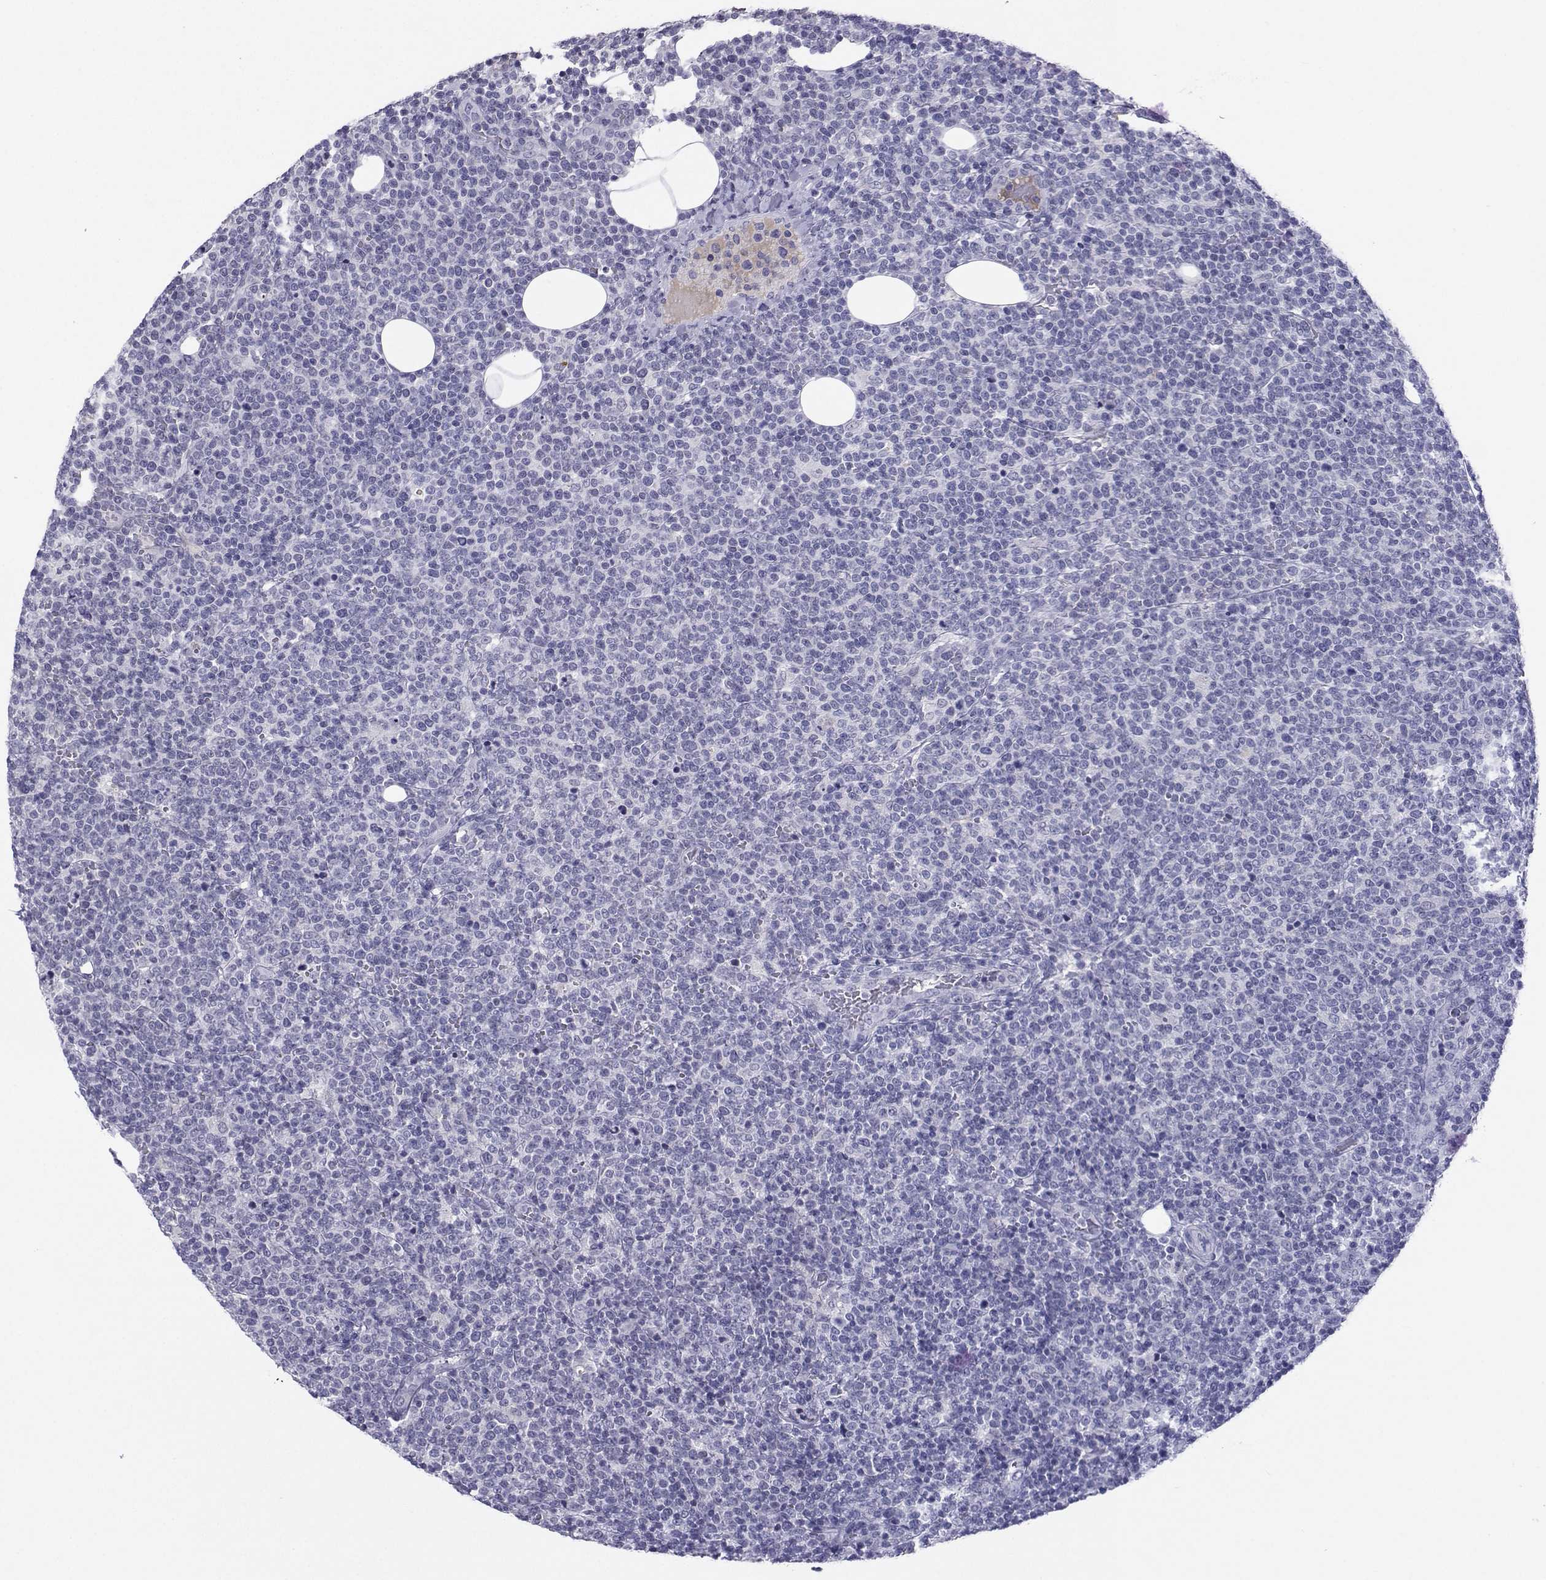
{"staining": {"intensity": "negative", "quantity": "none", "location": "none"}, "tissue": "lymphoma", "cell_type": "Tumor cells", "image_type": "cancer", "snomed": [{"axis": "morphology", "description": "Malignant lymphoma, non-Hodgkin's type, High grade"}, {"axis": "topography", "description": "Lymph node"}], "caption": "The histopathology image demonstrates no staining of tumor cells in malignant lymphoma, non-Hodgkin's type (high-grade).", "gene": "LHX1", "patient": {"sex": "male", "age": 61}}